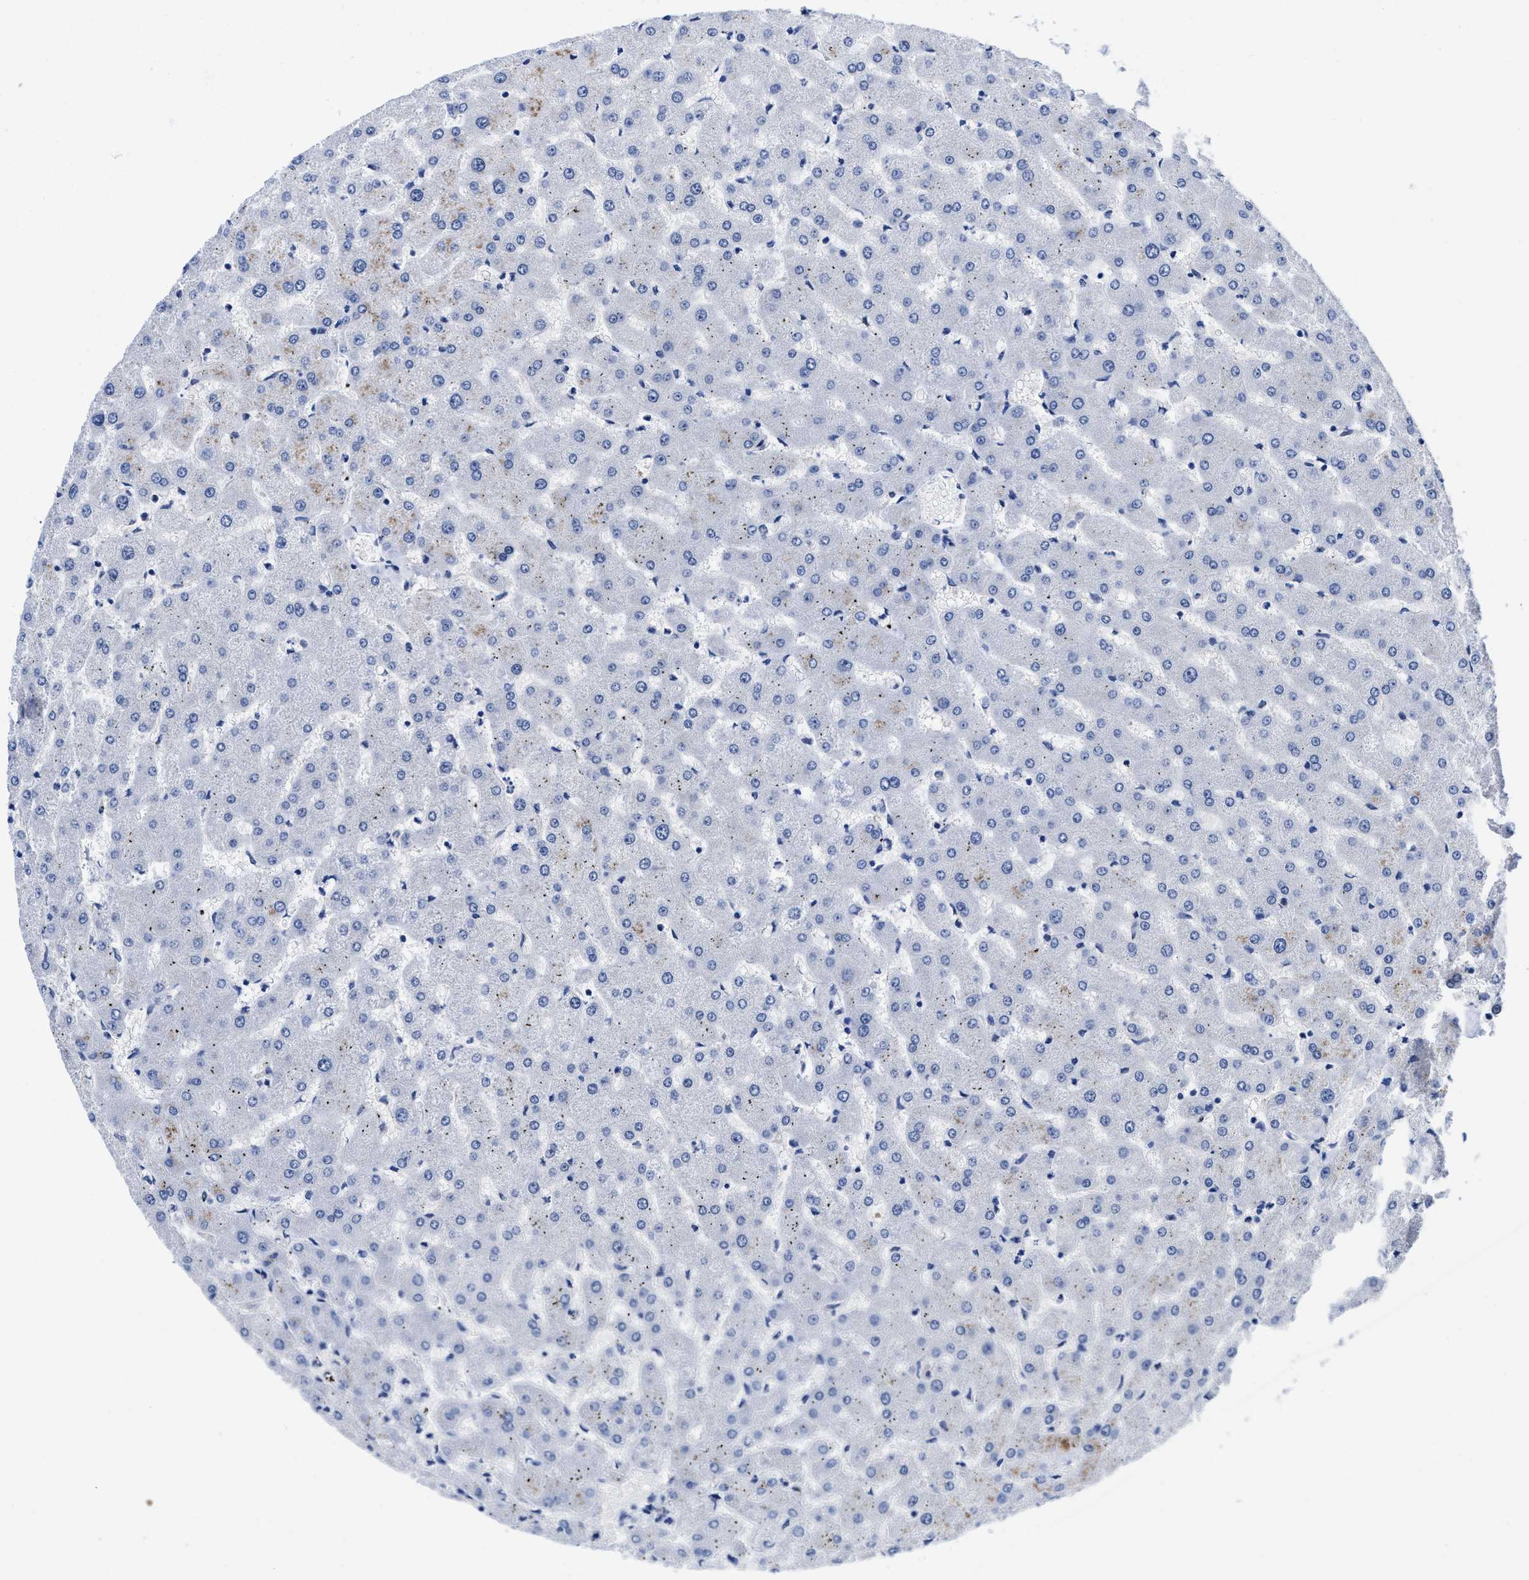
{"staining": {"intensity": "negative", "quantity": "none", "location": "none"}, "tissue": "liver", "cell_type": "Cholangiocytes", "image_type": "normal", "snomed": [{"axis": "morphology", "description": "Normal tissue, NOS"}, {"axis": "topography", "description": "Liver"}], "caption": "The IHC image has no significant expression in cholangiocytes of liver.", "gene": "ACLY", "patient": {"sex": "female", "age": 63}}